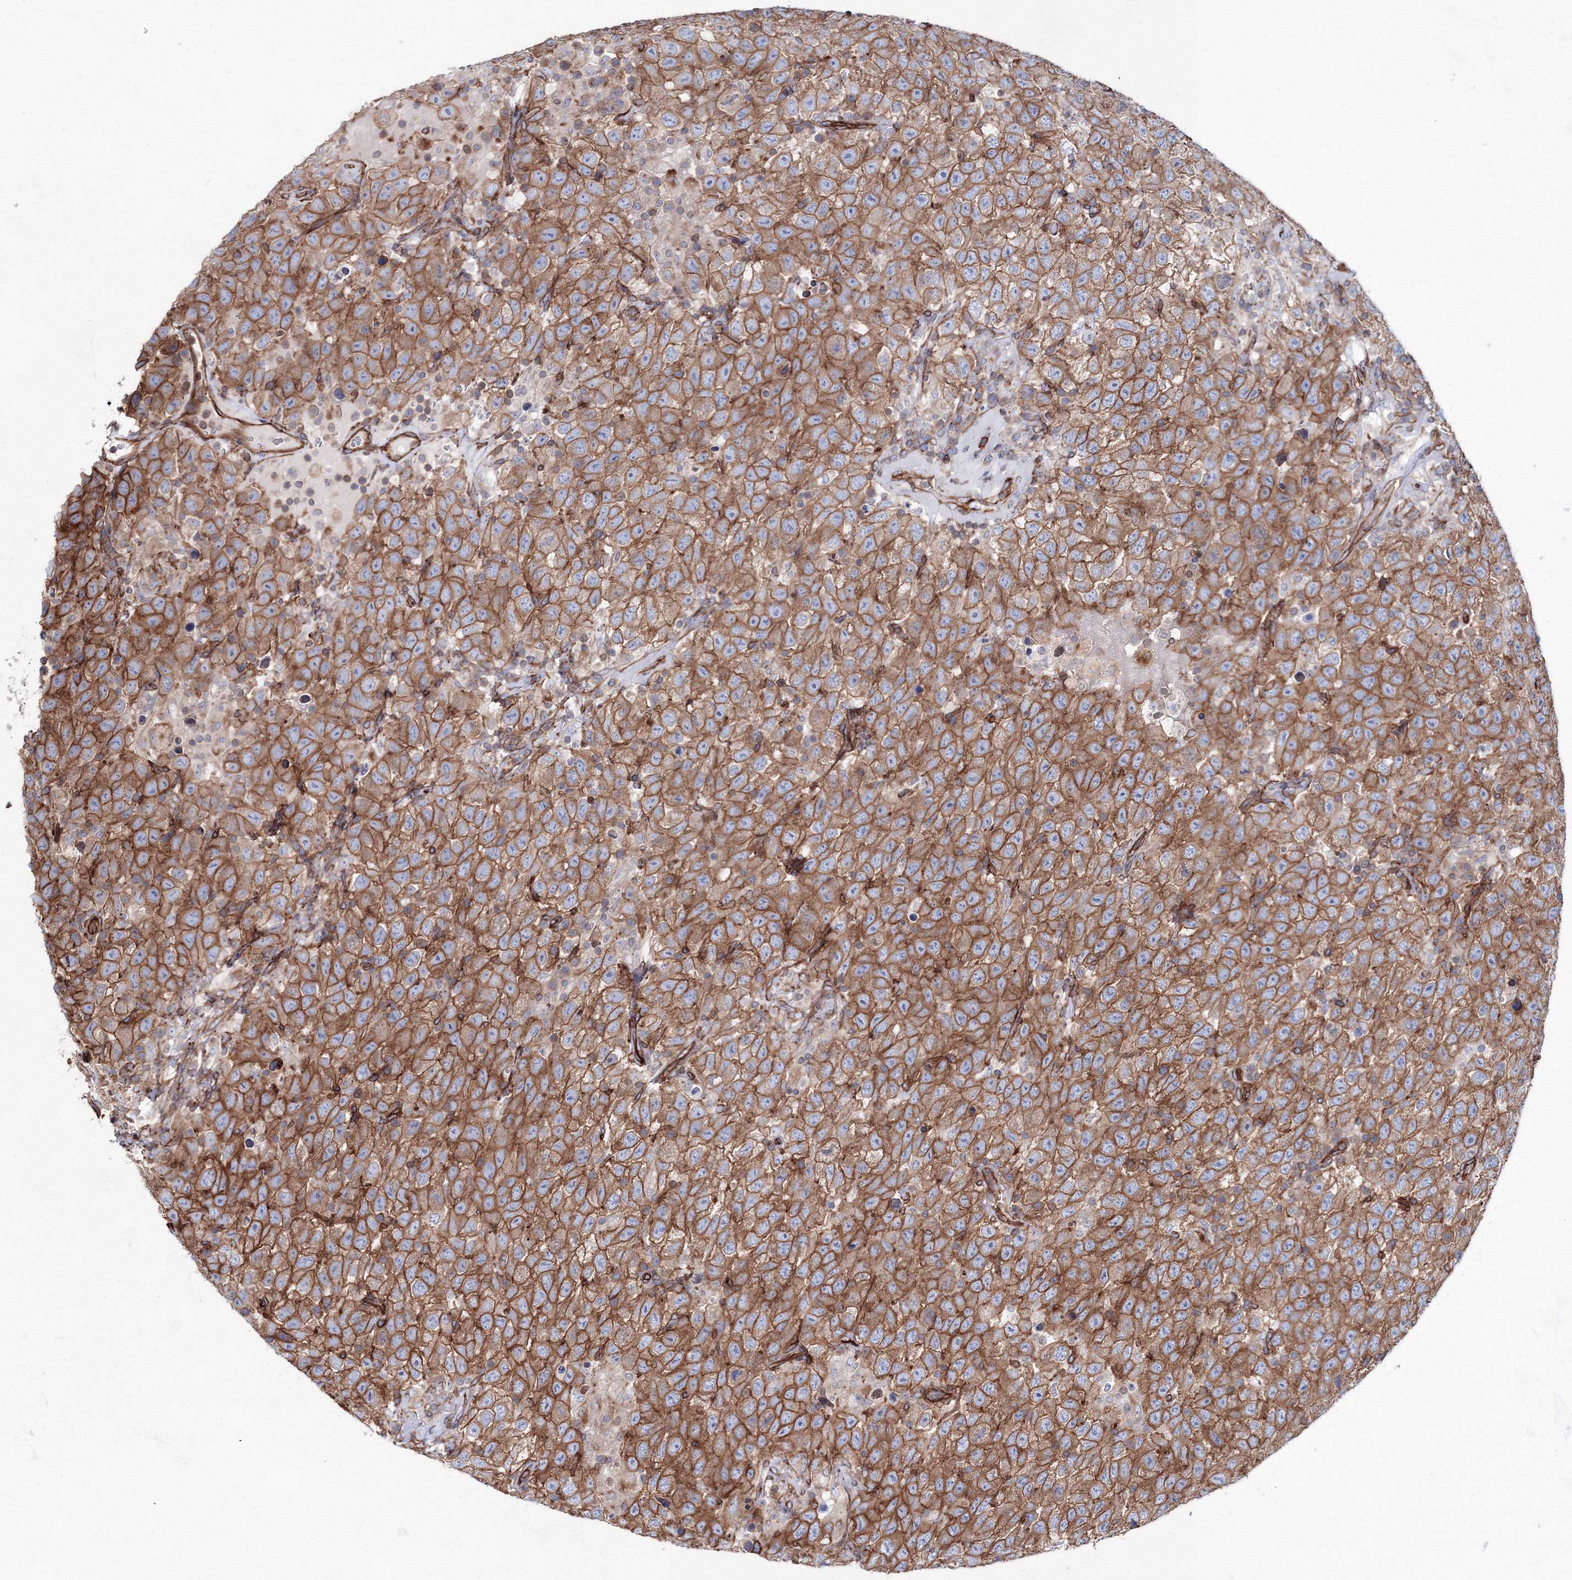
{"staining": {"intensity": "moderate", "quantity": ">75%", "location": "cytoplasmic/membranous"}, "tissue": "testis cancer", "cell_type": "Tumor cells", "image_type": "cancer", "snomed": [{"axis": "morphology", "description": "Seminoma, NOS"}, {"axis": "topography", "description": "Testis"}], "caption": "The micrograph reveals immunohistochemical staining of testis cancer (seminoma). There is moderate cytoplasmic/membranous staining is seen in about >75% of tumor cells.", "gene": "ANKRD37", "patient": {"sex": "male", "age": 41}}